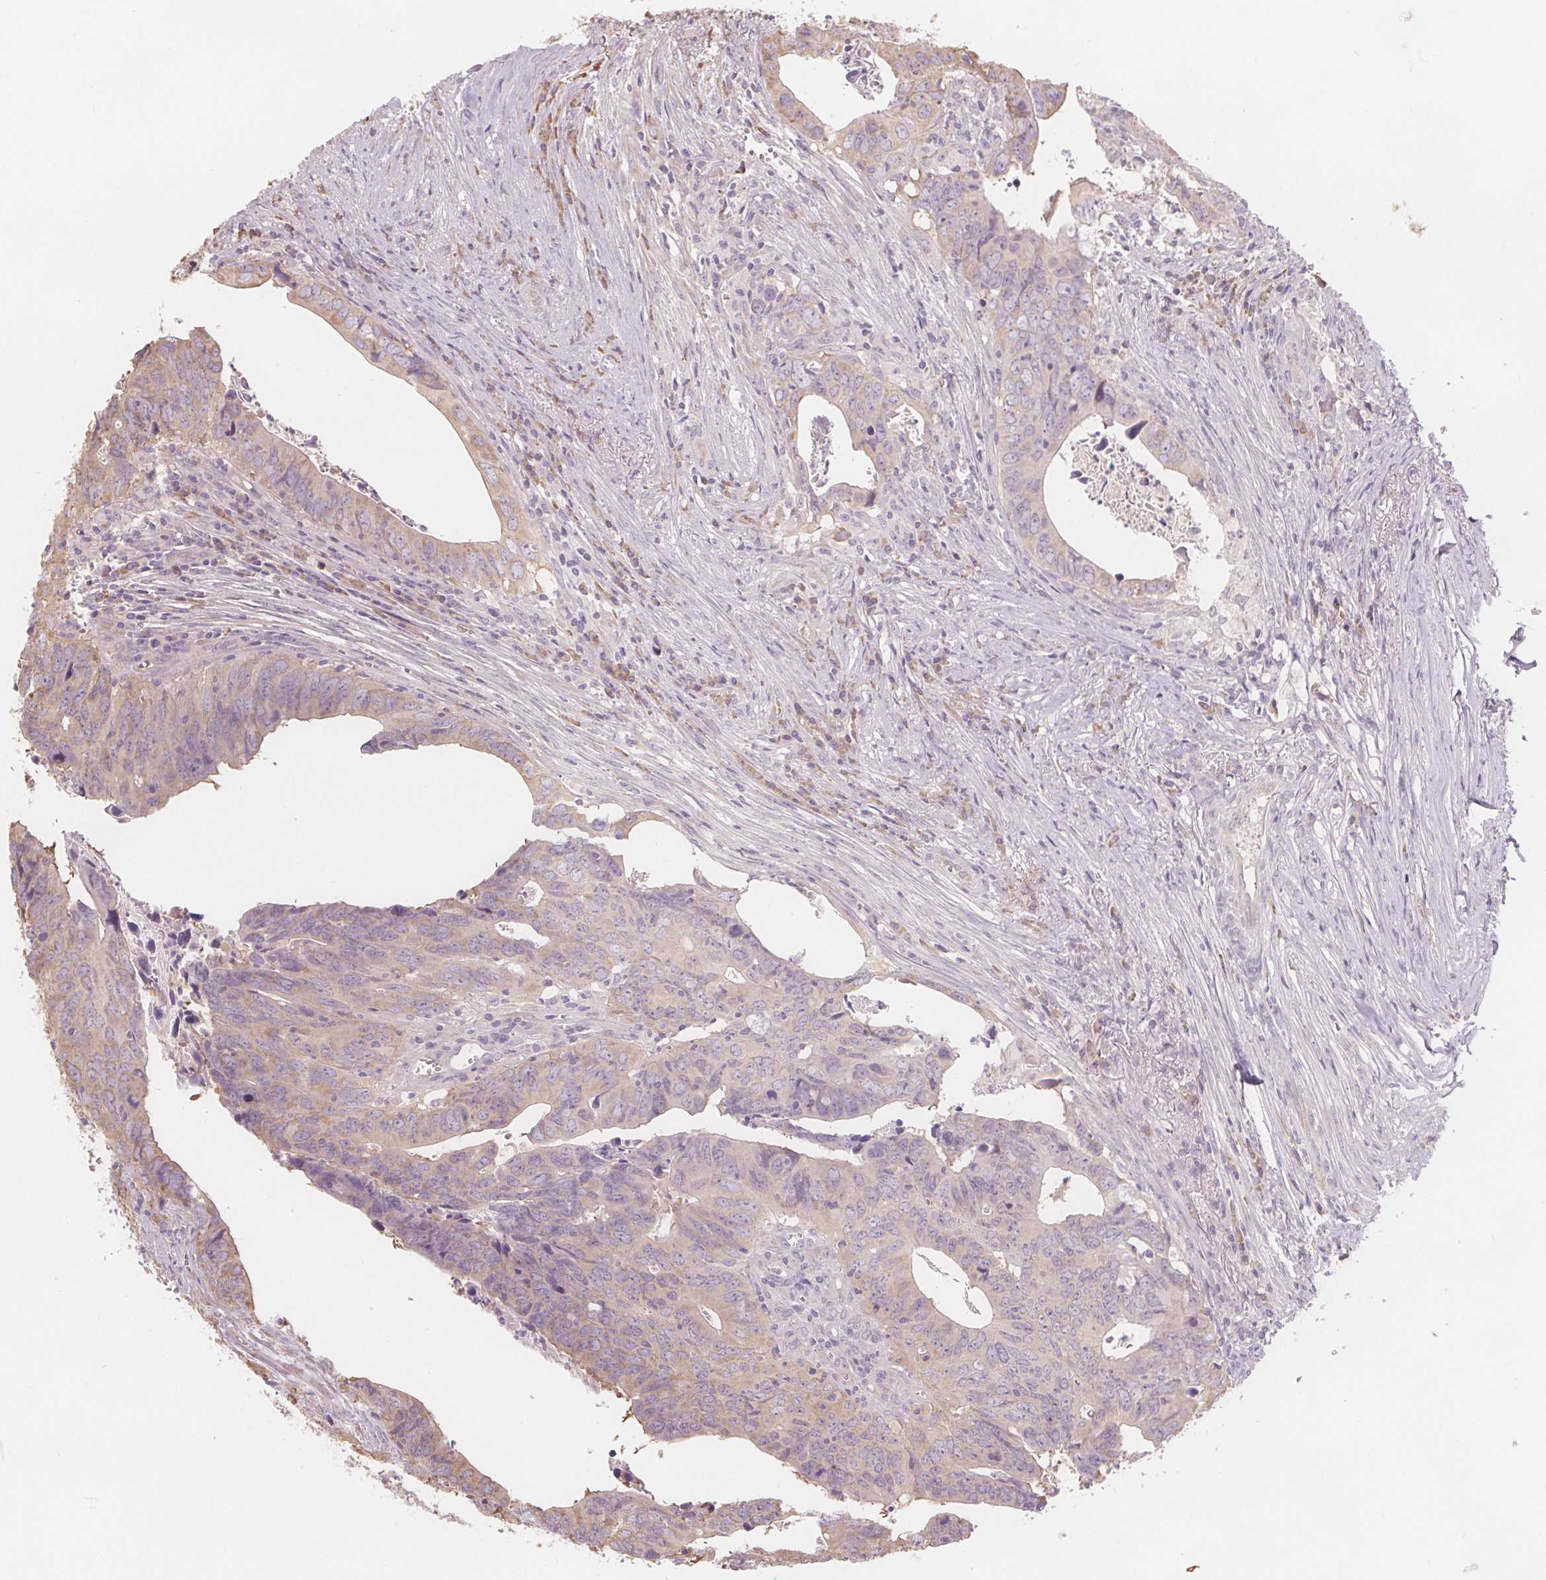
{"staining": {"intensity": "negative", "quantity": "none", "location": "none"}, "tissue": "colorectal cancer", "cell_type": "Tumor cells", "image_type": "cancer", "snomed": [{"axis": "morphology", "description": "Adenocarcinoma, NOS"}, {"axis": "topography", "description": "Colon"}], "caption": "IHC photomicrograph of neoplastic tissue: human colorectal cancer stained with DAB (3,3'-diaminobenzidine) demonstrates no significant protein expression in tumor cells.", "gene": "TMEM80", "patient": {"sex": "female", "age": 82}}